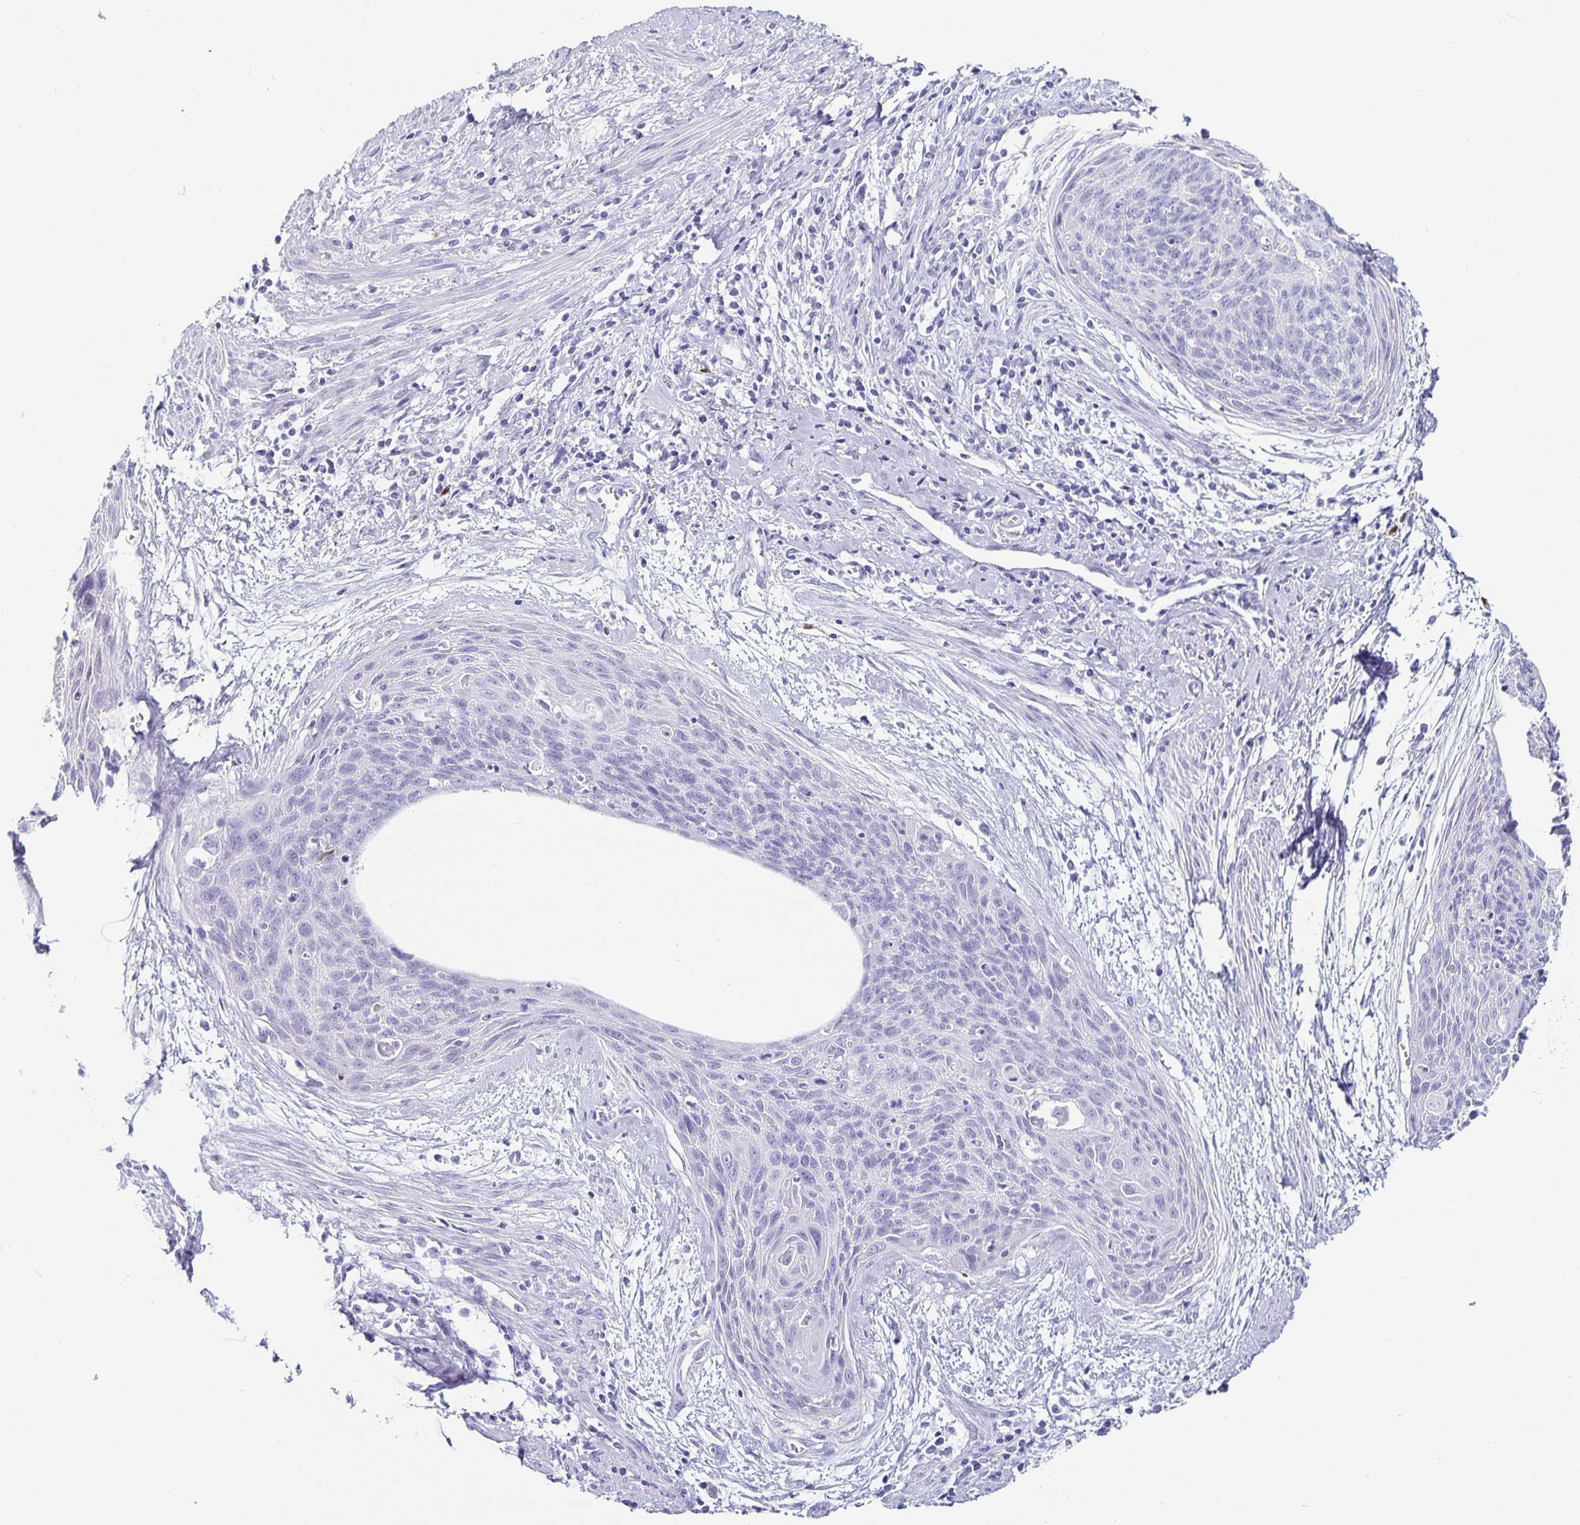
{"staining": {"intensity": "negative", "quantity": "none", "location": "none"}, "tissue": "cervical cancer", "cell_type": "Tumor cells", "image_type": "cancer", "snomed": [{"axis": "morphology", "description": "Squamous cell carcinoma, NOS"}, {"axis": "topography", "description": "Cervix"}], "caption": "Image shows no protein positivity in tumor cells of cervical cancer tissue.", "gene": "CHGA", "patient": {"sex": "female", "age": 55}}